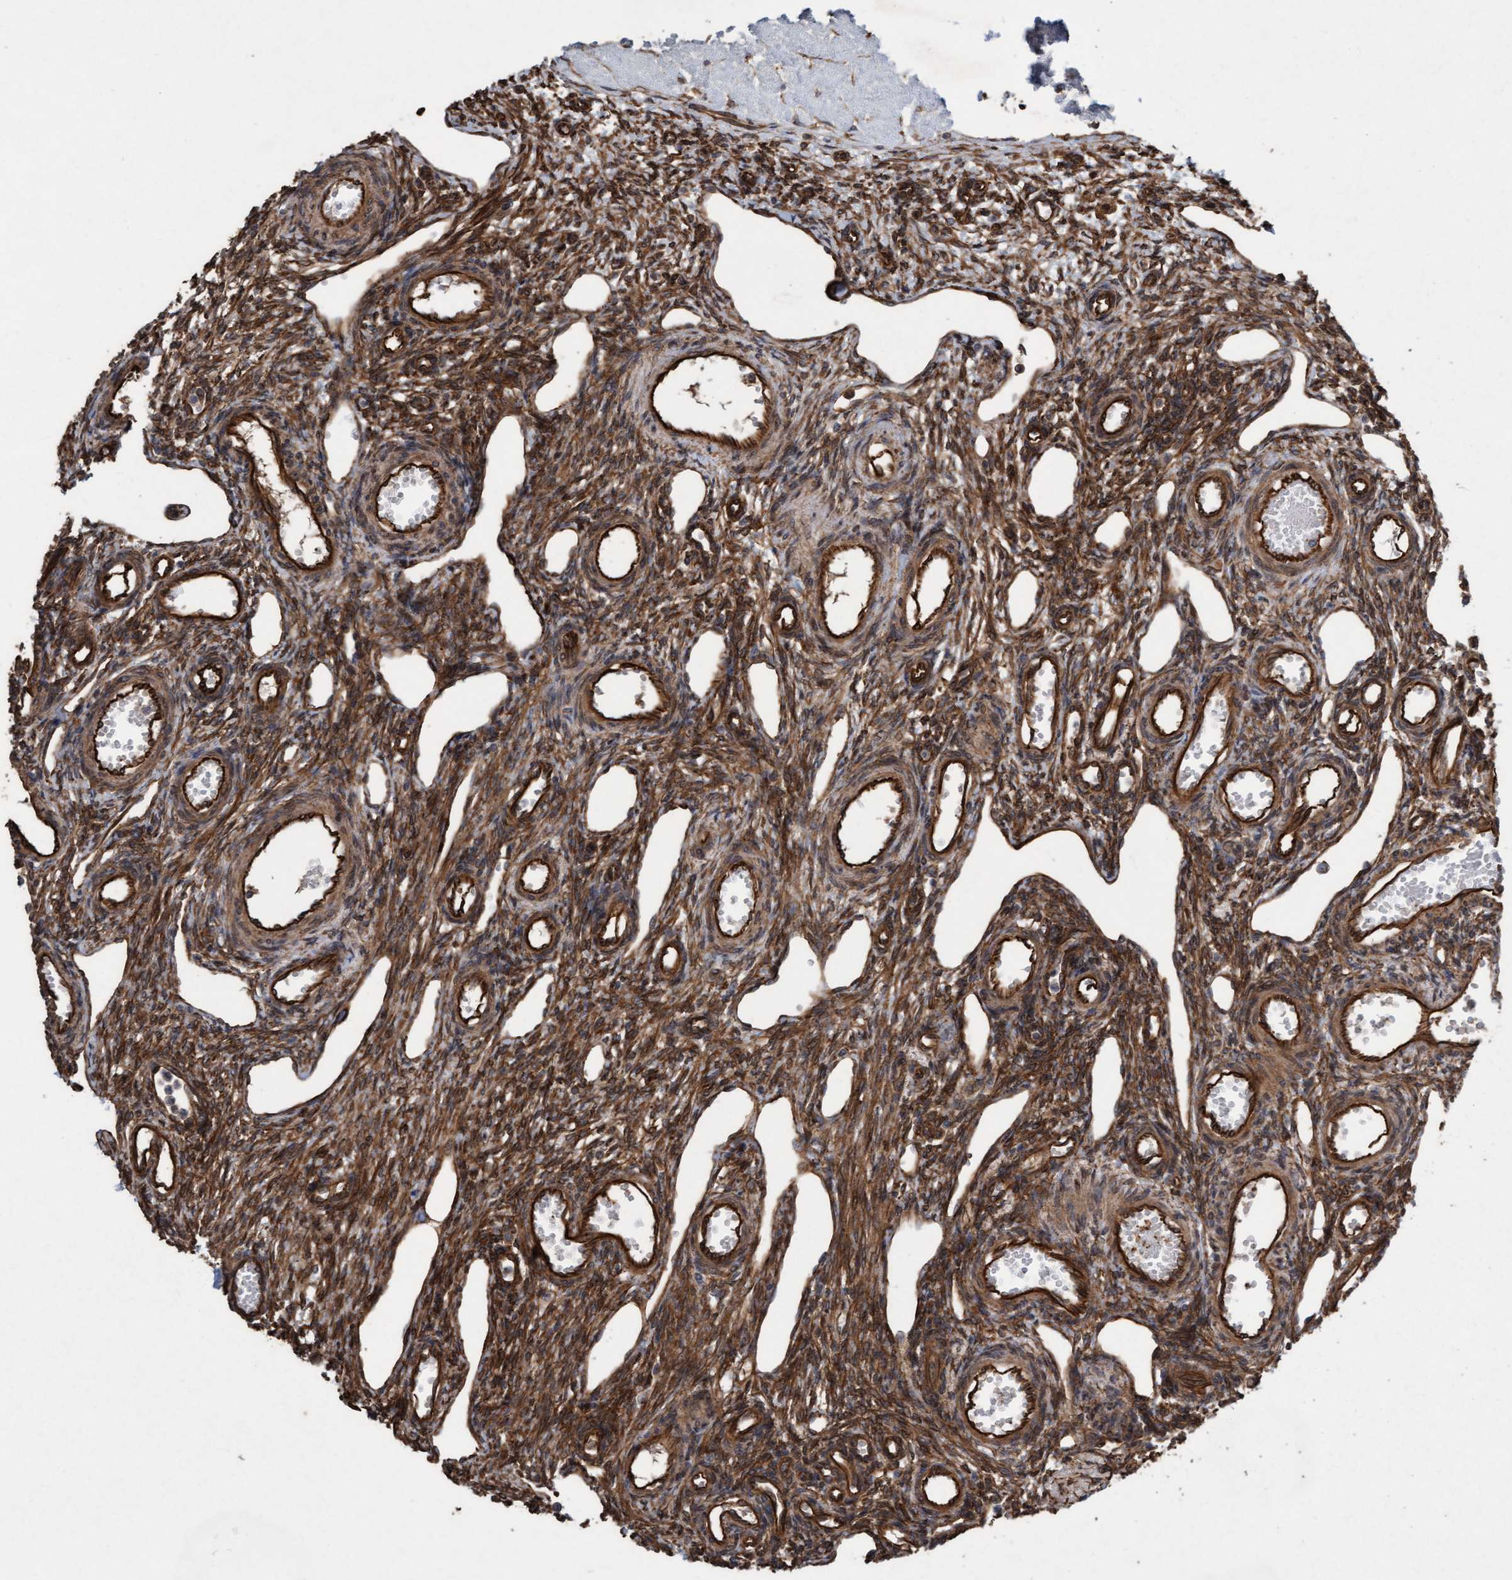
{"staining": {"intensity": "moderate", "quantity": ">75%", "location": "cytoplasmic/membranous"}, "tissue": "ovary", "cell_type": "Ovarian stroma cells", "image_type": "normal", "snomed": [{"axis": "morphology", "description": "Normal tissue, NOS"}, {"axis": "topography", "description": "Ovary"}], "caption": "DAB immunohistochemical staining of normal human ovary shows moderate cytoplasmic/membranous protein expression in approximately >75% of ovarian stroma cells.", "gene": "CDC42EP4", "patient": {"sex": "female", "age": 33}}